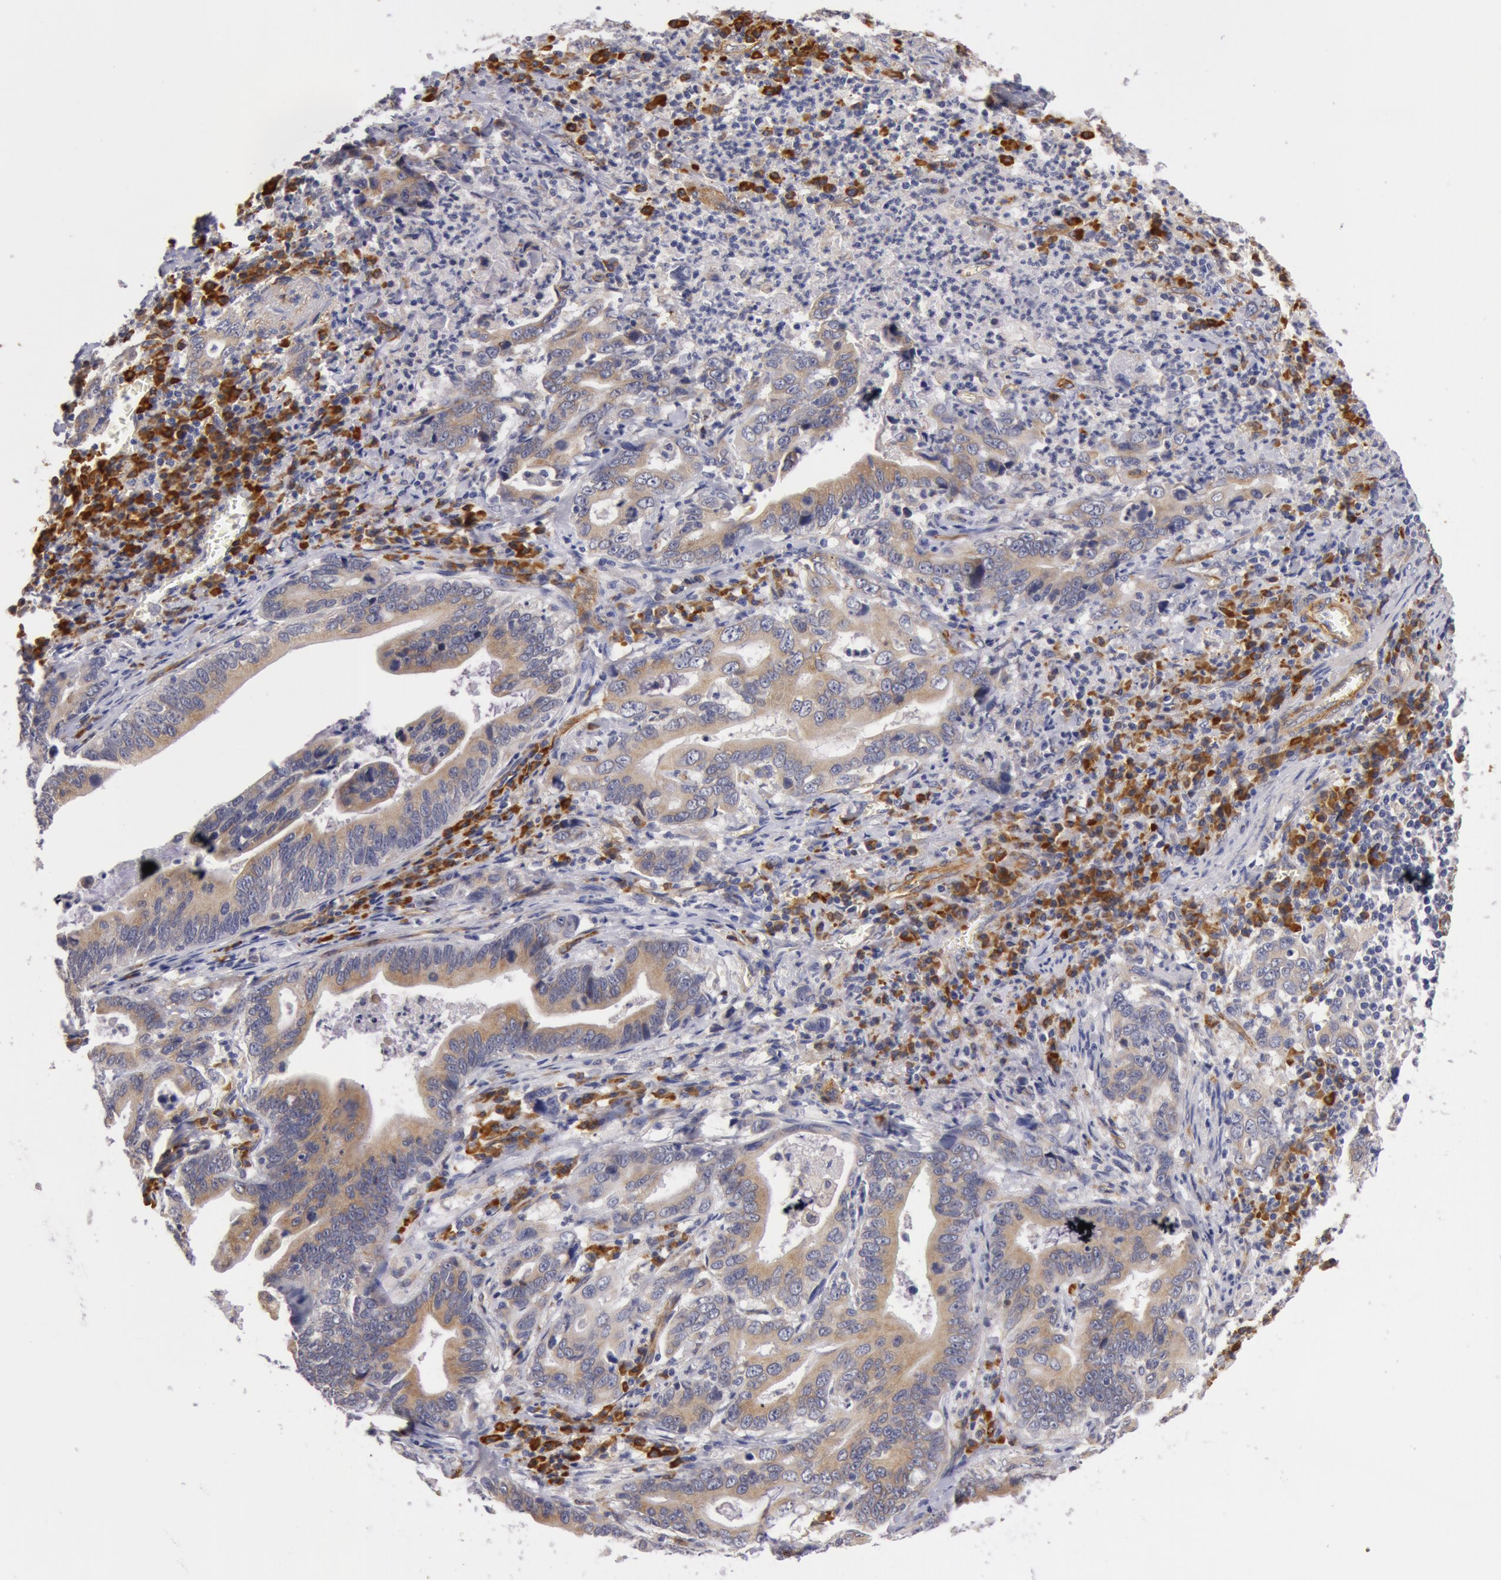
{"staining": {"intensity": "weak", "quantity": "25%-75%", "location": "cytoplasmic/membranous"}, "tissue": "stomach cancer", "cell_type": "Tumor cells", "image_type": "cancer", "snomed": [{"axis": "morphology", "description": "Adenocarcinoma, NOS"}, {"axis": "topography", "description": "Stomach, upper"}], "caption": "Stomach cancer (adenocarcinoma) stained with a protein marker reveals weak staining in tumor cells.", "gene": "IL23A", "patient": {"sex": "male", "age": 63}}